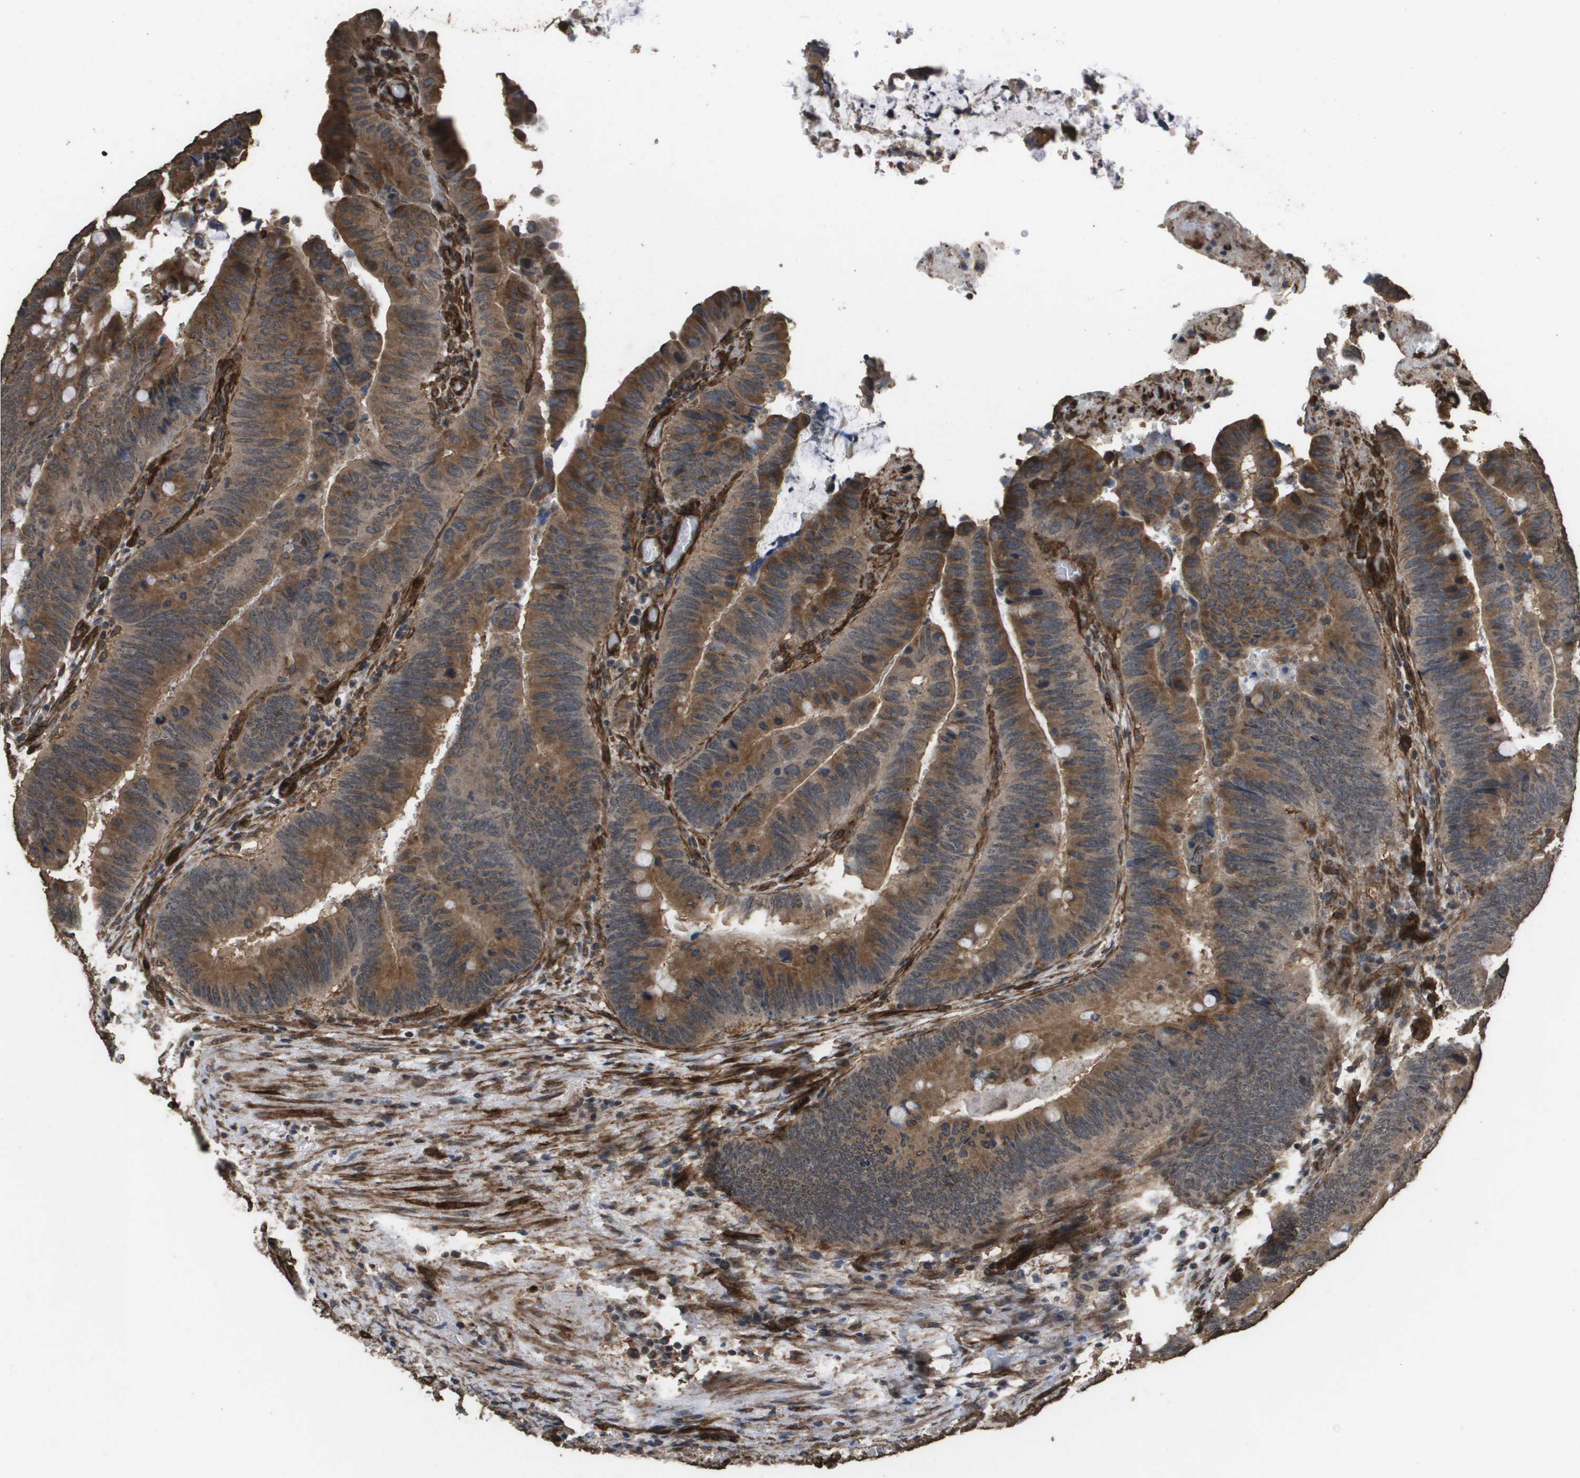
{"staining": {"intensity": "moderate", "quantity": ">75%", "location": "cytoplasmic/membranous,nuclear"}, "tissue": "colorectal cancer", "cell_type": "Tumor cells", "image_type": "cancer", "snomed": [{"axis": "morphology", "description": "Normal tissue, NOS"}, {"axis": "morphology", "description": "Adenocarcinoma, NOS"}, {"axis": "topography", "description": "Rectum"}, {"axis": "topography", "description": "Peripheral nerve tissue"}], "caption": "Protein expression analysis of human adenocarcinoma (colorectal) reveals moderate cytoplasmic/membranous and nuclear positivity in approximately >75% of tumor cells.", "gene": "AAMP", "patient": {"sex": "male", "age": 92}}